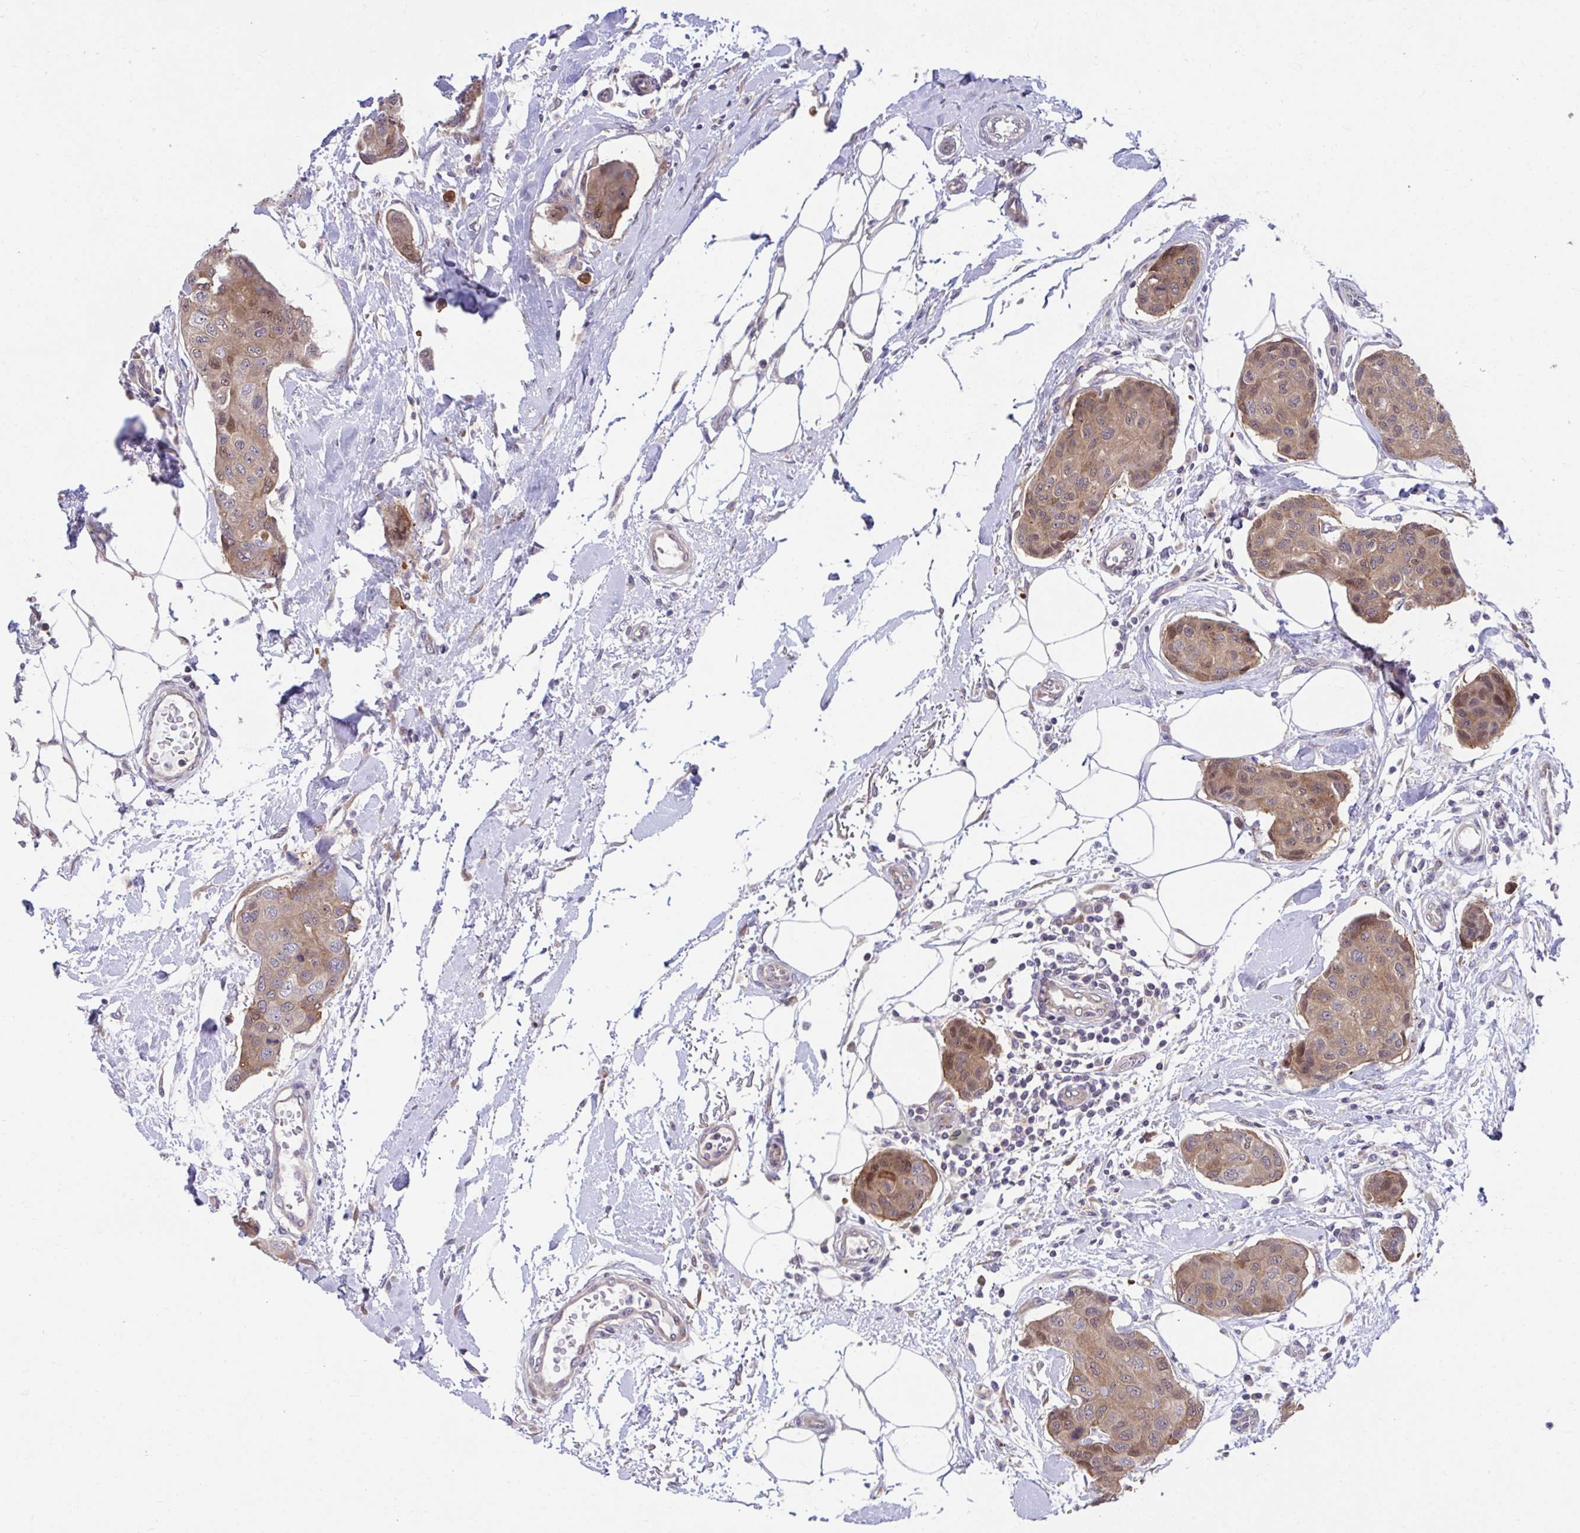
{"staining": {"intensity": "moderate", "quantity": ">75%", "location": "cytoplasmic/membranous,nuclear"}, "tissue": "breast cancer", "cell_type": "Tumor cells", "image_type": "cancer", "snomed": [{"axis": "morphology", "description": "Duct carcinoma"}, {"axis": "topography", "description": "Breast"}, {"axis": "topography", "description": "Lymph node"}], "caption": "Human breast cancer stained with a brown dye shows moderate cytoplasmic/membranous and nuclear positive expression in approximately >75% of tumor cells.", "gene": "PCDHB7", "patient": {"sex": "female", "age": 80}}